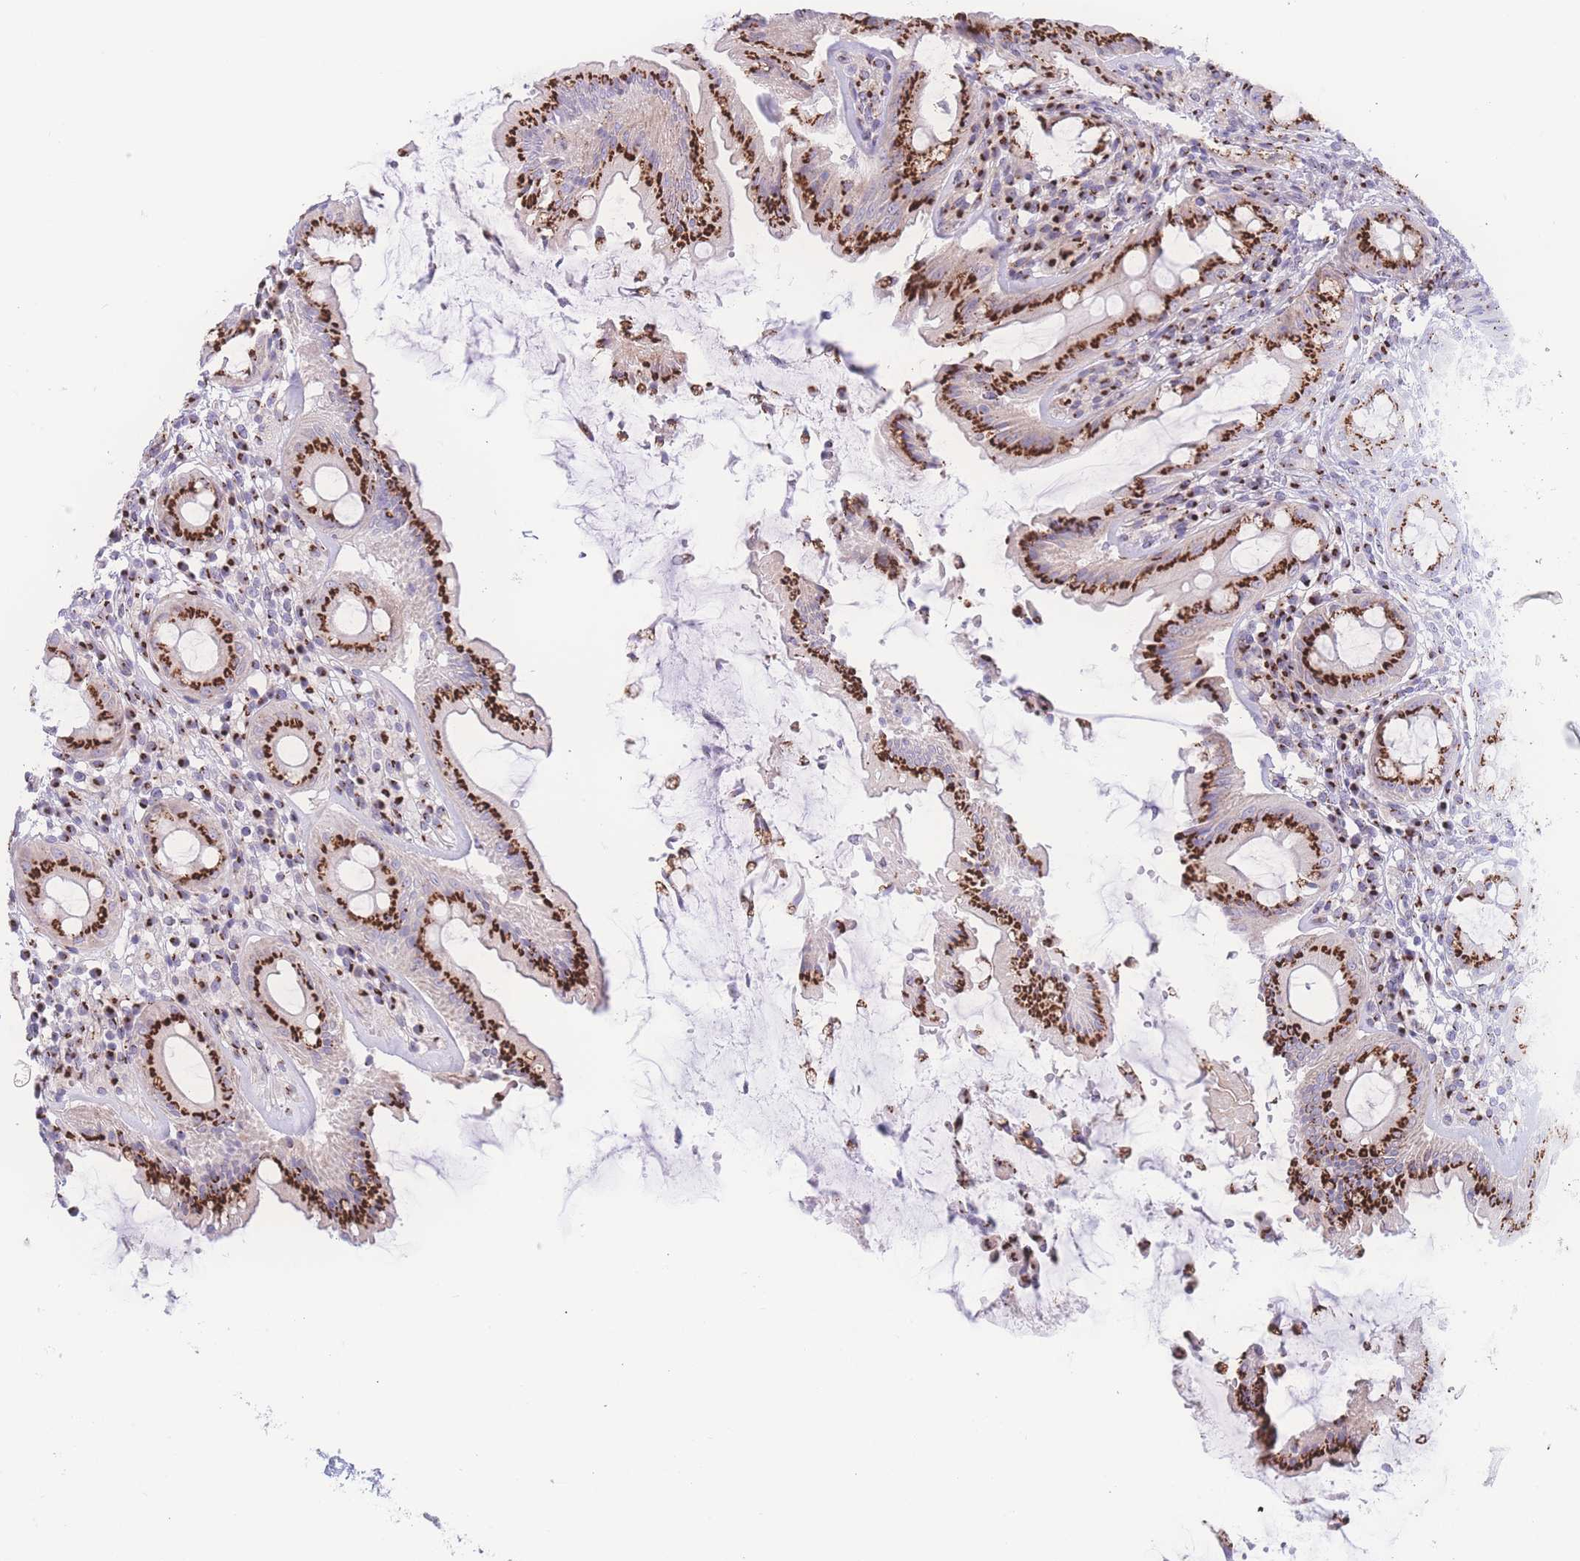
{"staining": {"intensity": "strong", "quantity": ">75%", "location": "cytoplasmic/membranous"}, "tissue": "rectum", "cell_type": "Glandular cells", "image_type": "normal", "snomed": [{"axis": "morphology", "description": "Normal tissue, NOS"}, {"axis": "topography", "description": "Rectum"}], "caption": "The photomicrograph exhibits a brown stain indicating the presence of a protein in the cytoplasmic/membranous of glandular cells in rectum.", "gene": "GOLM2", "patient": {"sex": "female", "age": 57}}